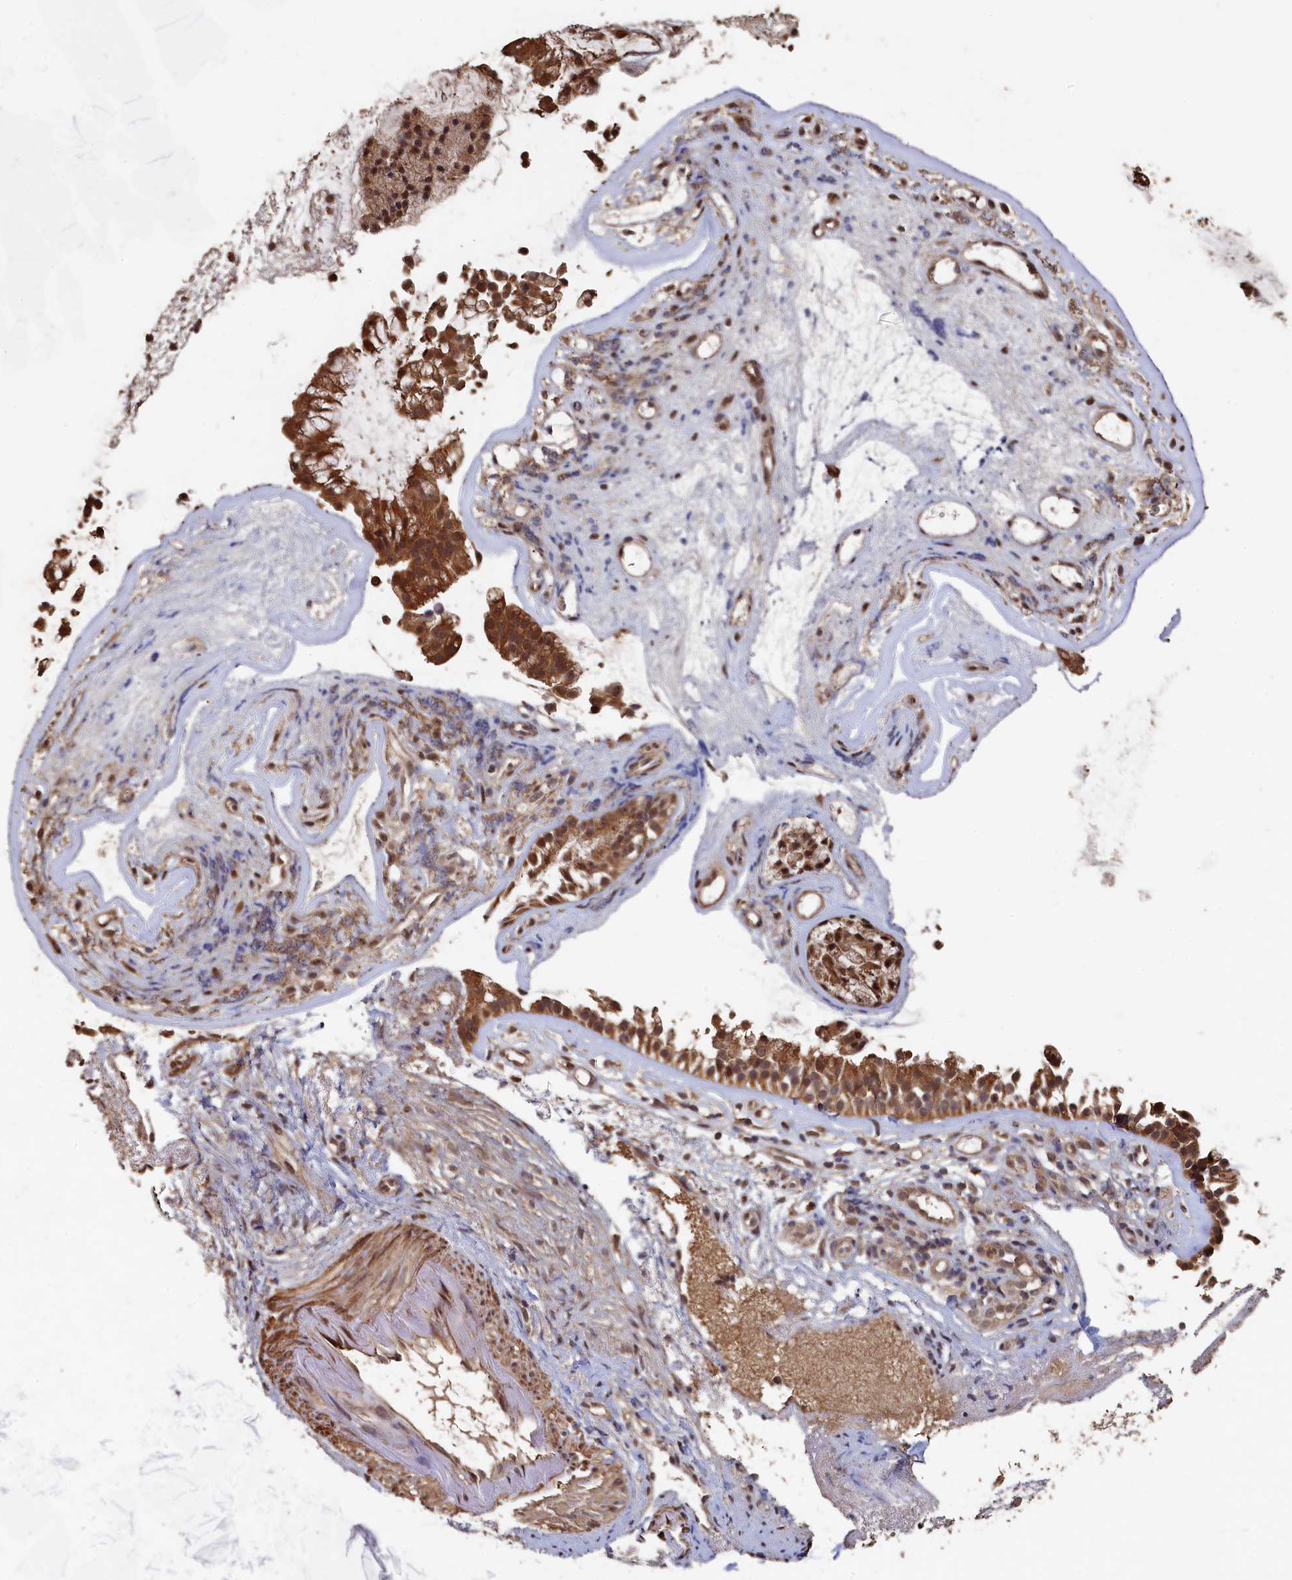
{"staining": {"intensity": "moderate", "quantity": ">75%", "location": "cytoplasmic/membranous"}, "tissue": "nasopharynx", "cell_type": "Respiratory epithelial cells", "image_type": "normal", "snomed": [{"axis": "morphology", "description": "Normal tissue, NOS"}, {"axis": "topography", "description": "Nasopharynx"}], "caption": "Protein analysis of benign nasopharynx demonstrates moderate cytoplasmic/membranous positivity in about >75% of respiratory epithelial cells. Immunohistochemistry stains the protein of interest in brown and the nuclei are stained blue.", "gene": "PIGN", "patient": {"sex": "female", "age": 39}}